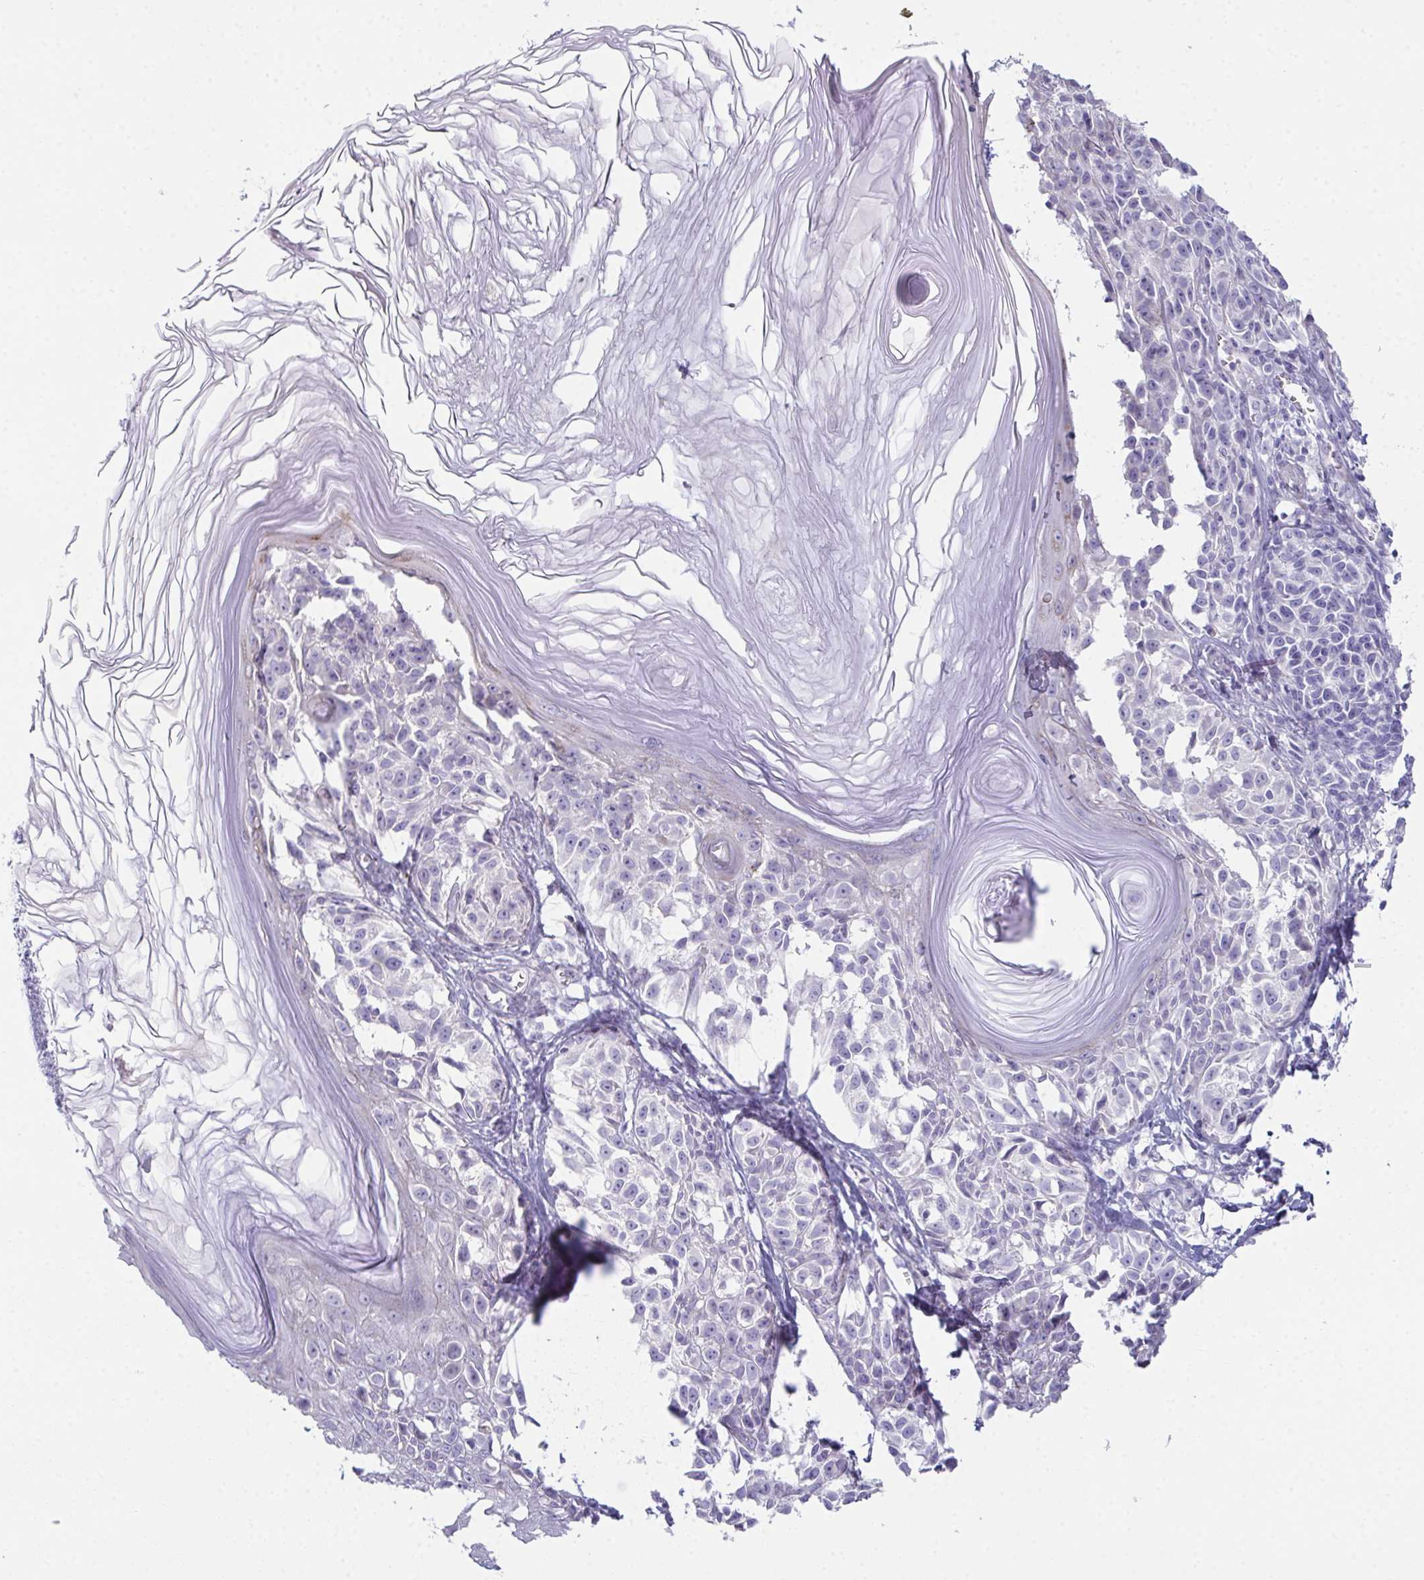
{"staining": {"intensity": "negative", "quantity": "none", "location": "none"}, "tissue": "melanoma", "cell_type": "Tumor cells", "image_type": "cancer", "snomed": [{"axis": "morphology", "description": "Malignant melanoma, NOS"}, {"axis": "topography", "description": "Skin"}], "caption": "DAB (3,3'-diaminobenzidine) immunohistochemical staining of human melanoma reveals no significant staining in tumor cells.", "gene": "TEX19", "patient": {"sex": "male", "age": 73}}